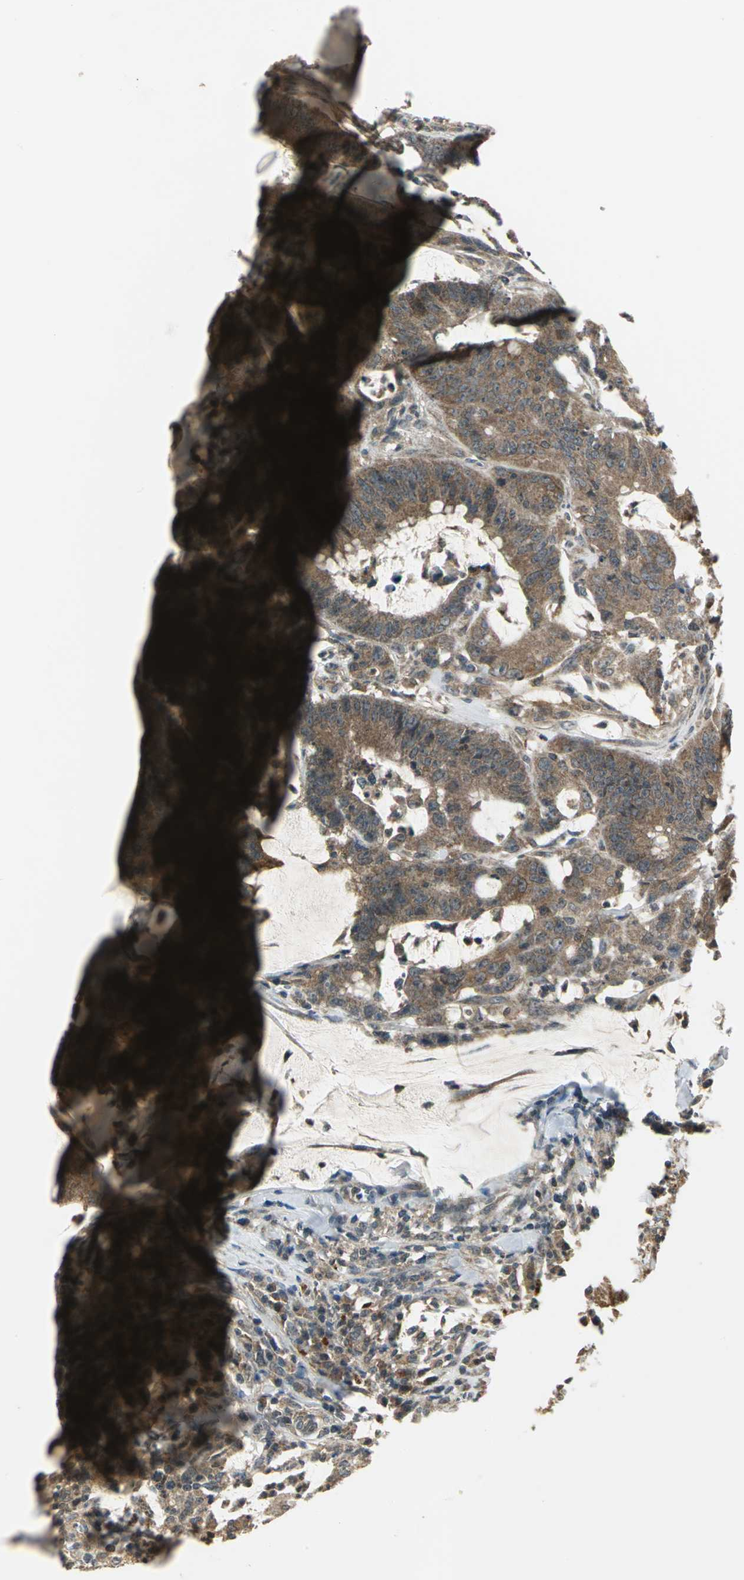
{"staining": {"intensity": "moderate", "quantity": ">75%", "location": "cytoplasmic/membranous"}, "tissue": "colorectal cancer", "cell_type": "Tumor cells", "image_type": "cancer", "snomed": [{"axis": "morphology", "description": "Adenocarcinoma, NOS"}, {"axis": "topography", "description": "Colon"}], "caption": "A medium amount of moderate cytoplasmic/membranous positivity is identified in approximately >75% of tumor cells in adenocarcinoma (colorectal) tissue.", "gene": "MAPK8IP3", "patient": {"sex": "male", "age": 45}}